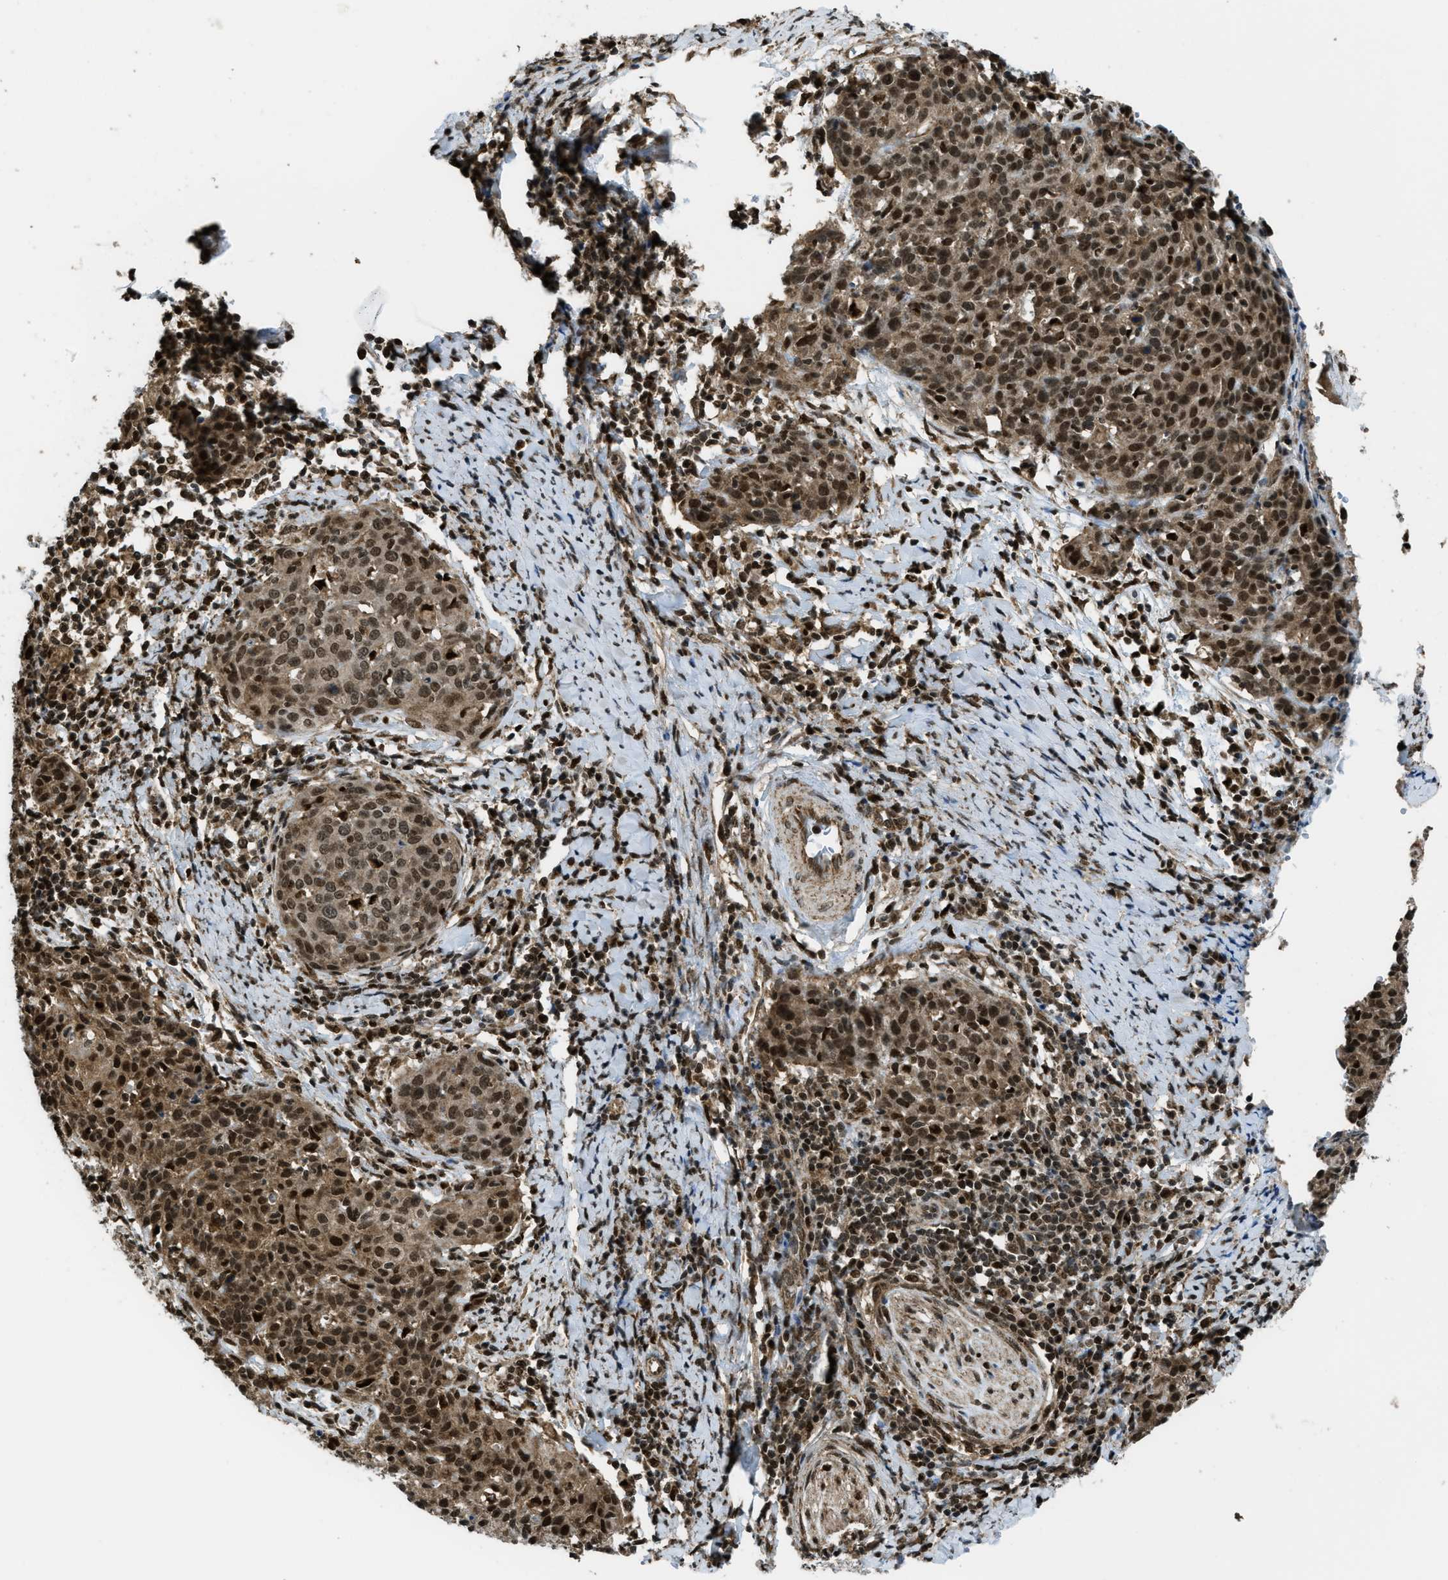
{"staining": {"intensity": "strong", "quantity": ">75%", "location": "nuclear"}, "tissue": "cervical cancer", "cell_type": "Tumor cells", "image_type": "cancer", "snomed": [{"axis": "morphology", "description": "Squamous cell carcinoma, NOS"}, {"axis": "topography", "description": "Cervix"}], "caption": "Protein staining of cervical cancer tissue demonstrates strong nuclear positivity in approximately >75% of tumor cells.", "gene": "TNPO1", "patient": {"sex": "female", "age": 38}}